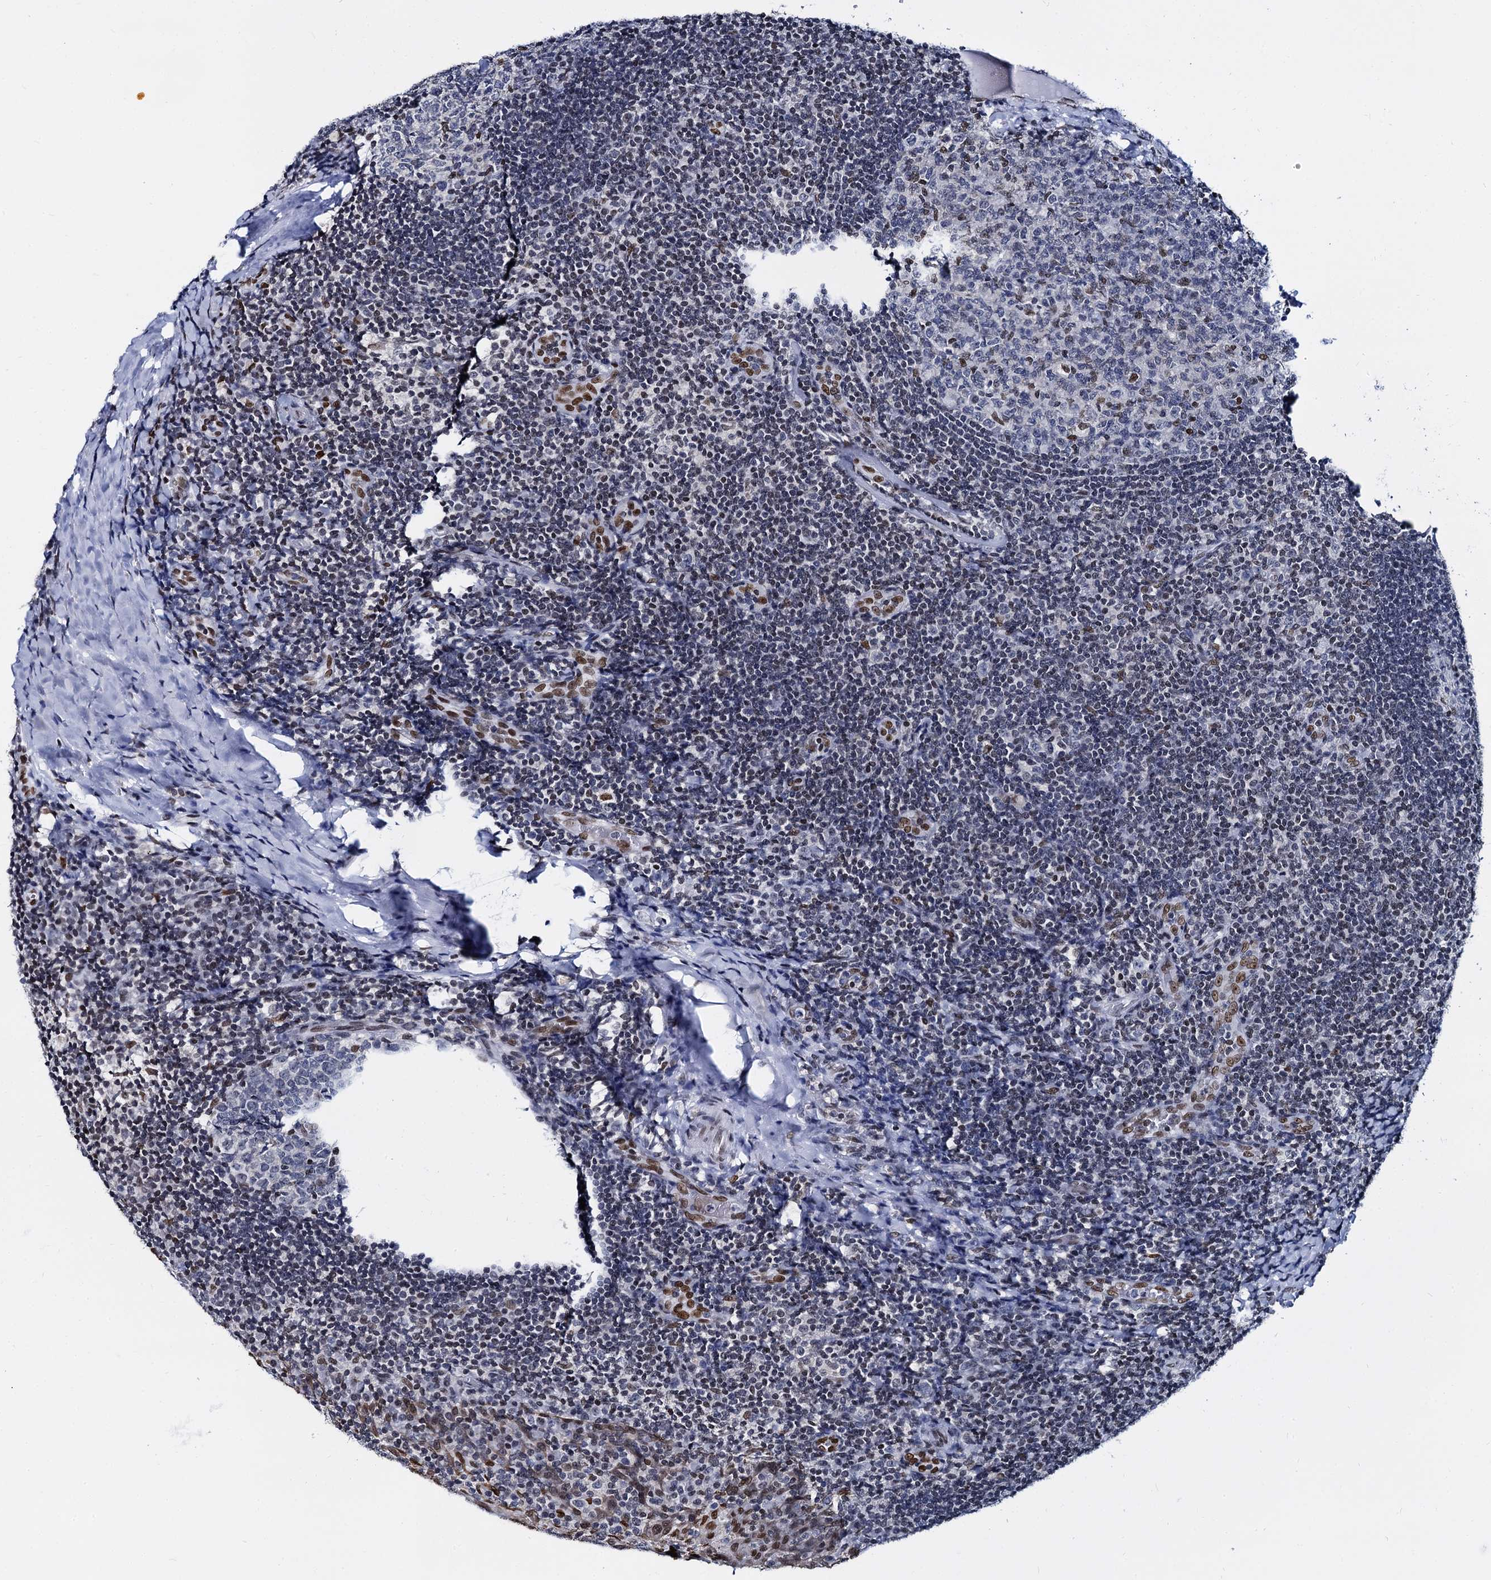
{"staining": {"intensity": "moderate", "quantity": "<25%", "location": "nuclear"}, "tissue": "tonsil", "cell_type": "Germinal center cells", "image_type": "normal", "snomed": [{"axis": "morphology", "description": "Normal tissue, NOS"}, {"axis": "topography", "description": "Tonsil"}], "caption": "Moderate nuclear protein positivity is appreciated in approximately <25% of germinal center cells in tonsil. (brown staining indicates protein expression, while blue staining denotes nuclei).", "gene": "CMAS", "patient": {"sex": "male", "age": 17}}